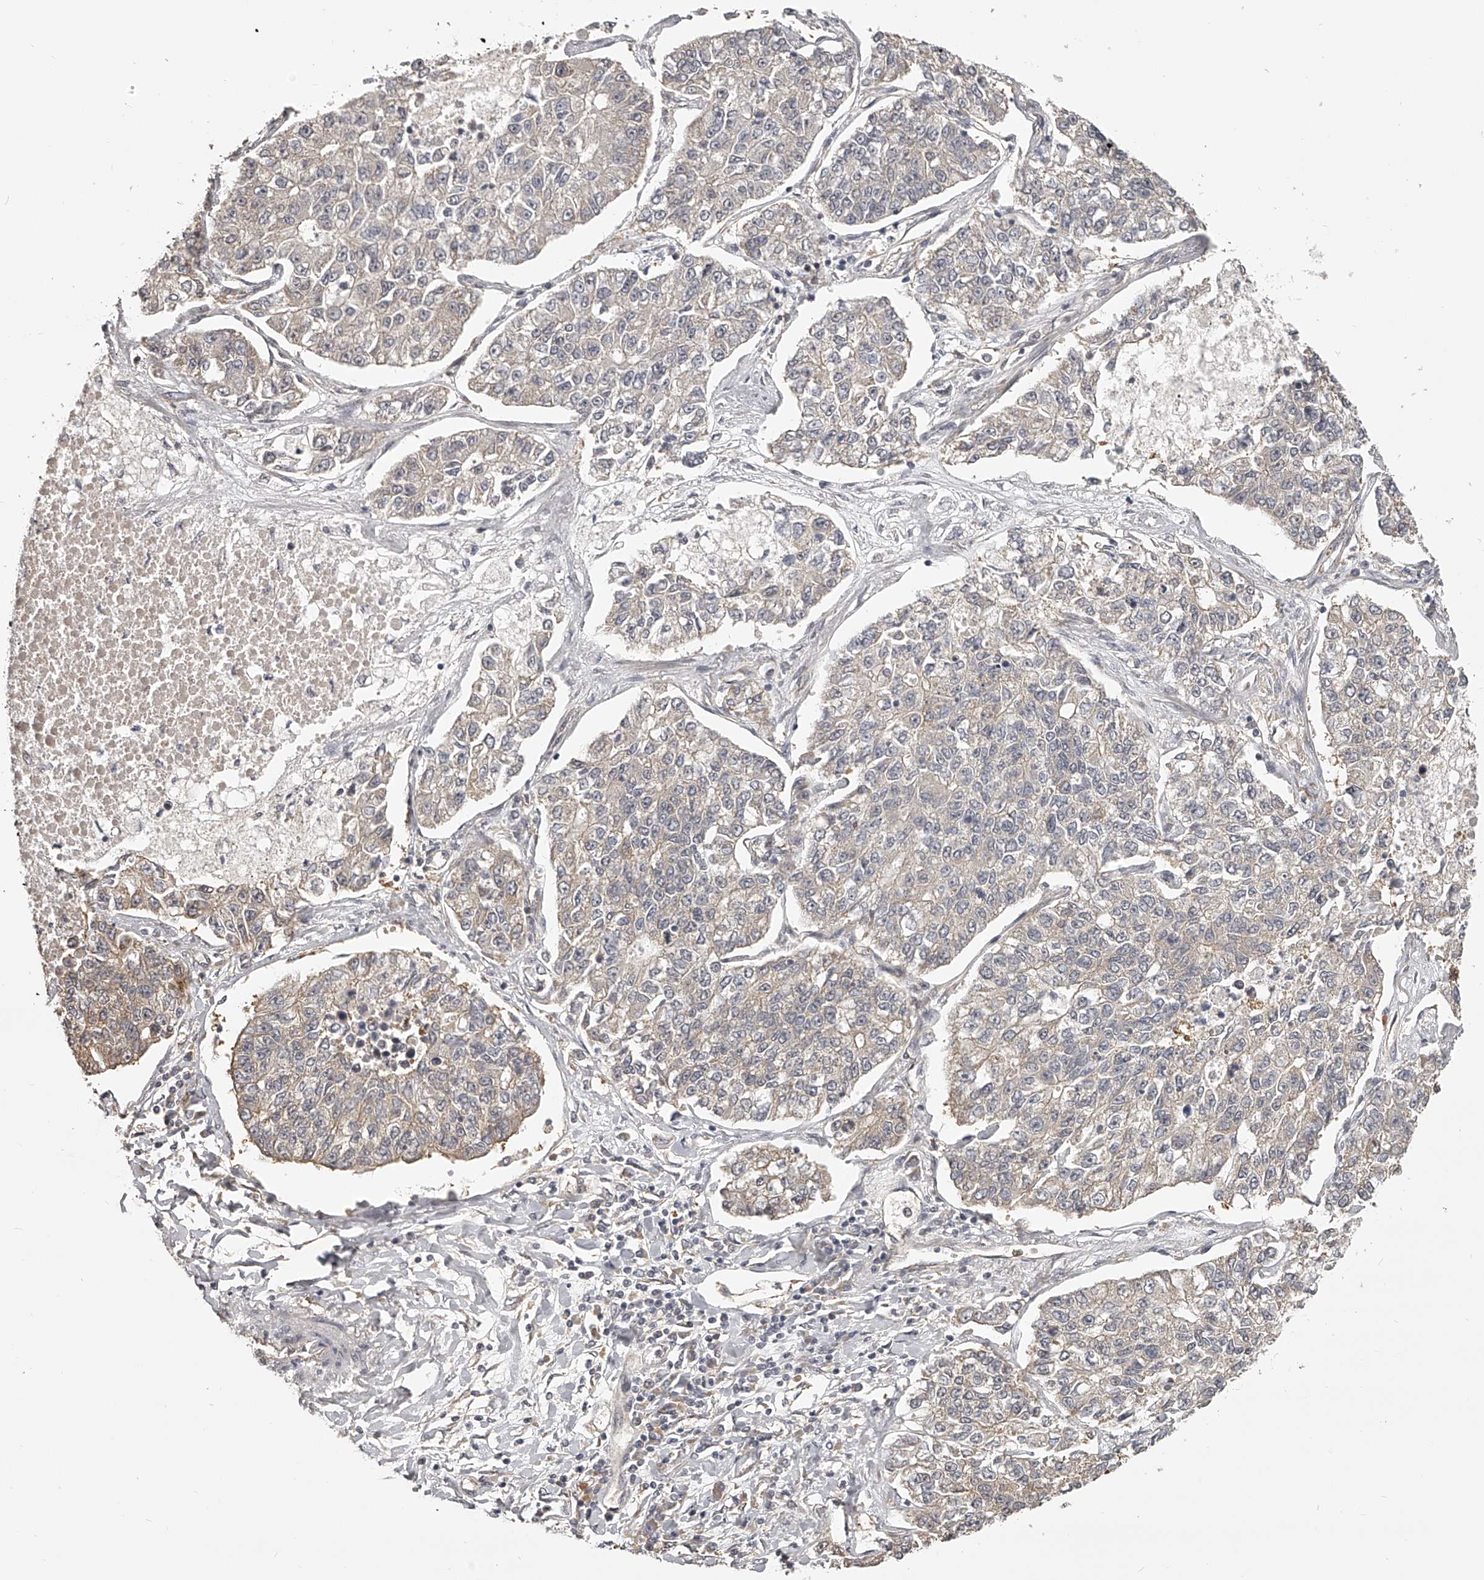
{"staining": {"intensity": "weak", "quantity": "<25%", "location": "cytoplasmic/membranous"}, "tissue": "lung cancer", "cell_type": "Tumor cells", "image_type": "cancer", "snomed": [{"axis": "morphology", "description": "Adenocarcinoma, NOS"}, {"axis": "topography", "description": "Lung"}], "caption": "Photomicrograph shows no significant protein positivity in tumor cells of lung cancer. (Brightfield microscopy of DAB (3,3'-diaminobenzidine) IHC at high magnification).", "gene": "ZNF582", "patient": {"sex": "male", "age": 49}}